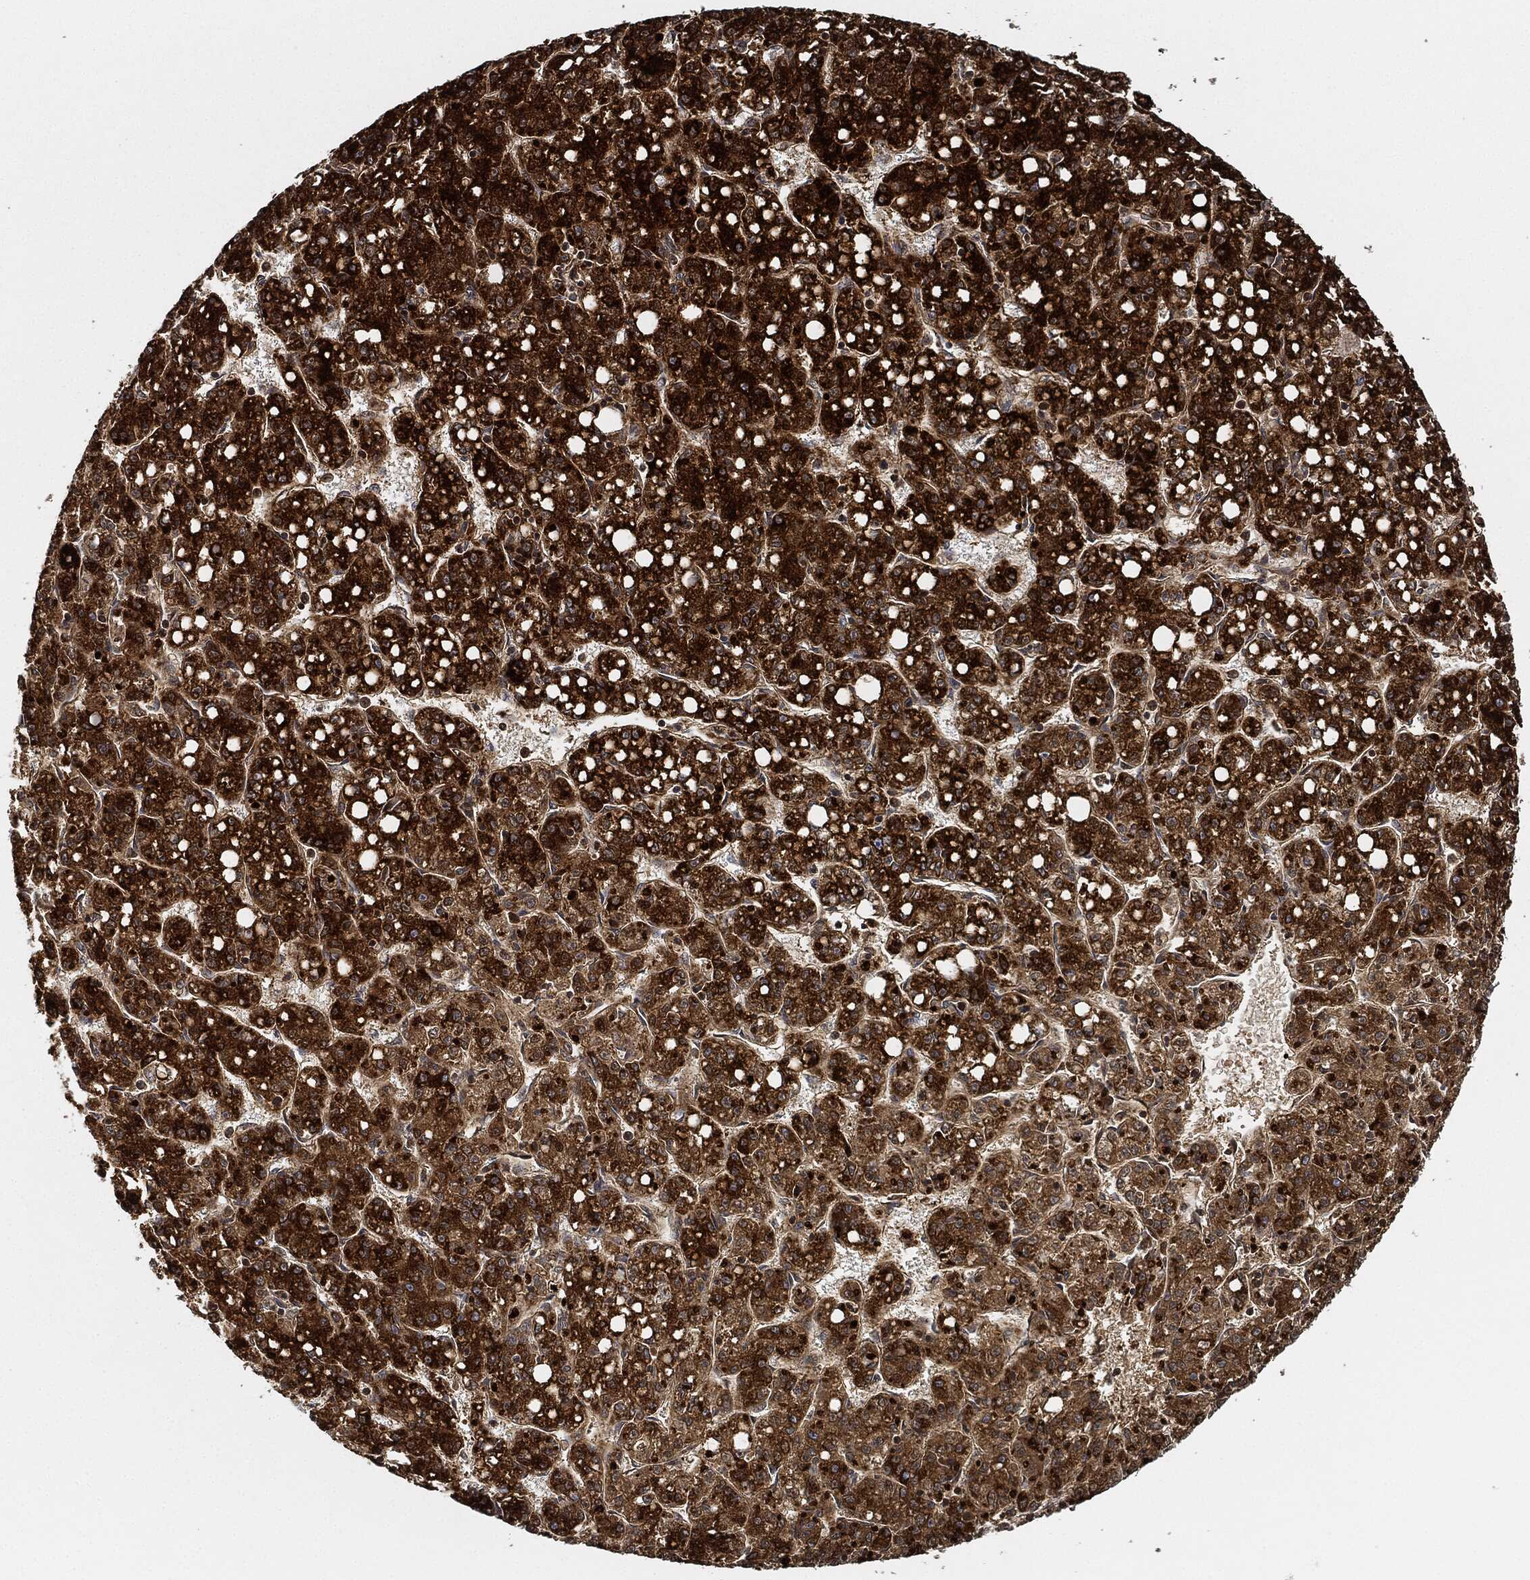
{"staining": {"intensity": "strong", "quantity": ">75%", "location": "cytoplasmic/membranous"}, "tissue": "liver cancer", "cell_type": "Tumor cells", "image_type": "cancer", "snomed": [{"axis": "morphology", "description": "Carcinoma, Hepatocellular, NOS"}, {"axis": "topography", "description": "Liver"}], "caption": "Tumor cells display high levels of strong cytoplasmic/membranous staining in approximately >75% of cells in human liver cancer (hepatocellular carcinoma).", "gene": "MAP3K3", "patient": {"sex": "female", "age": 65}}